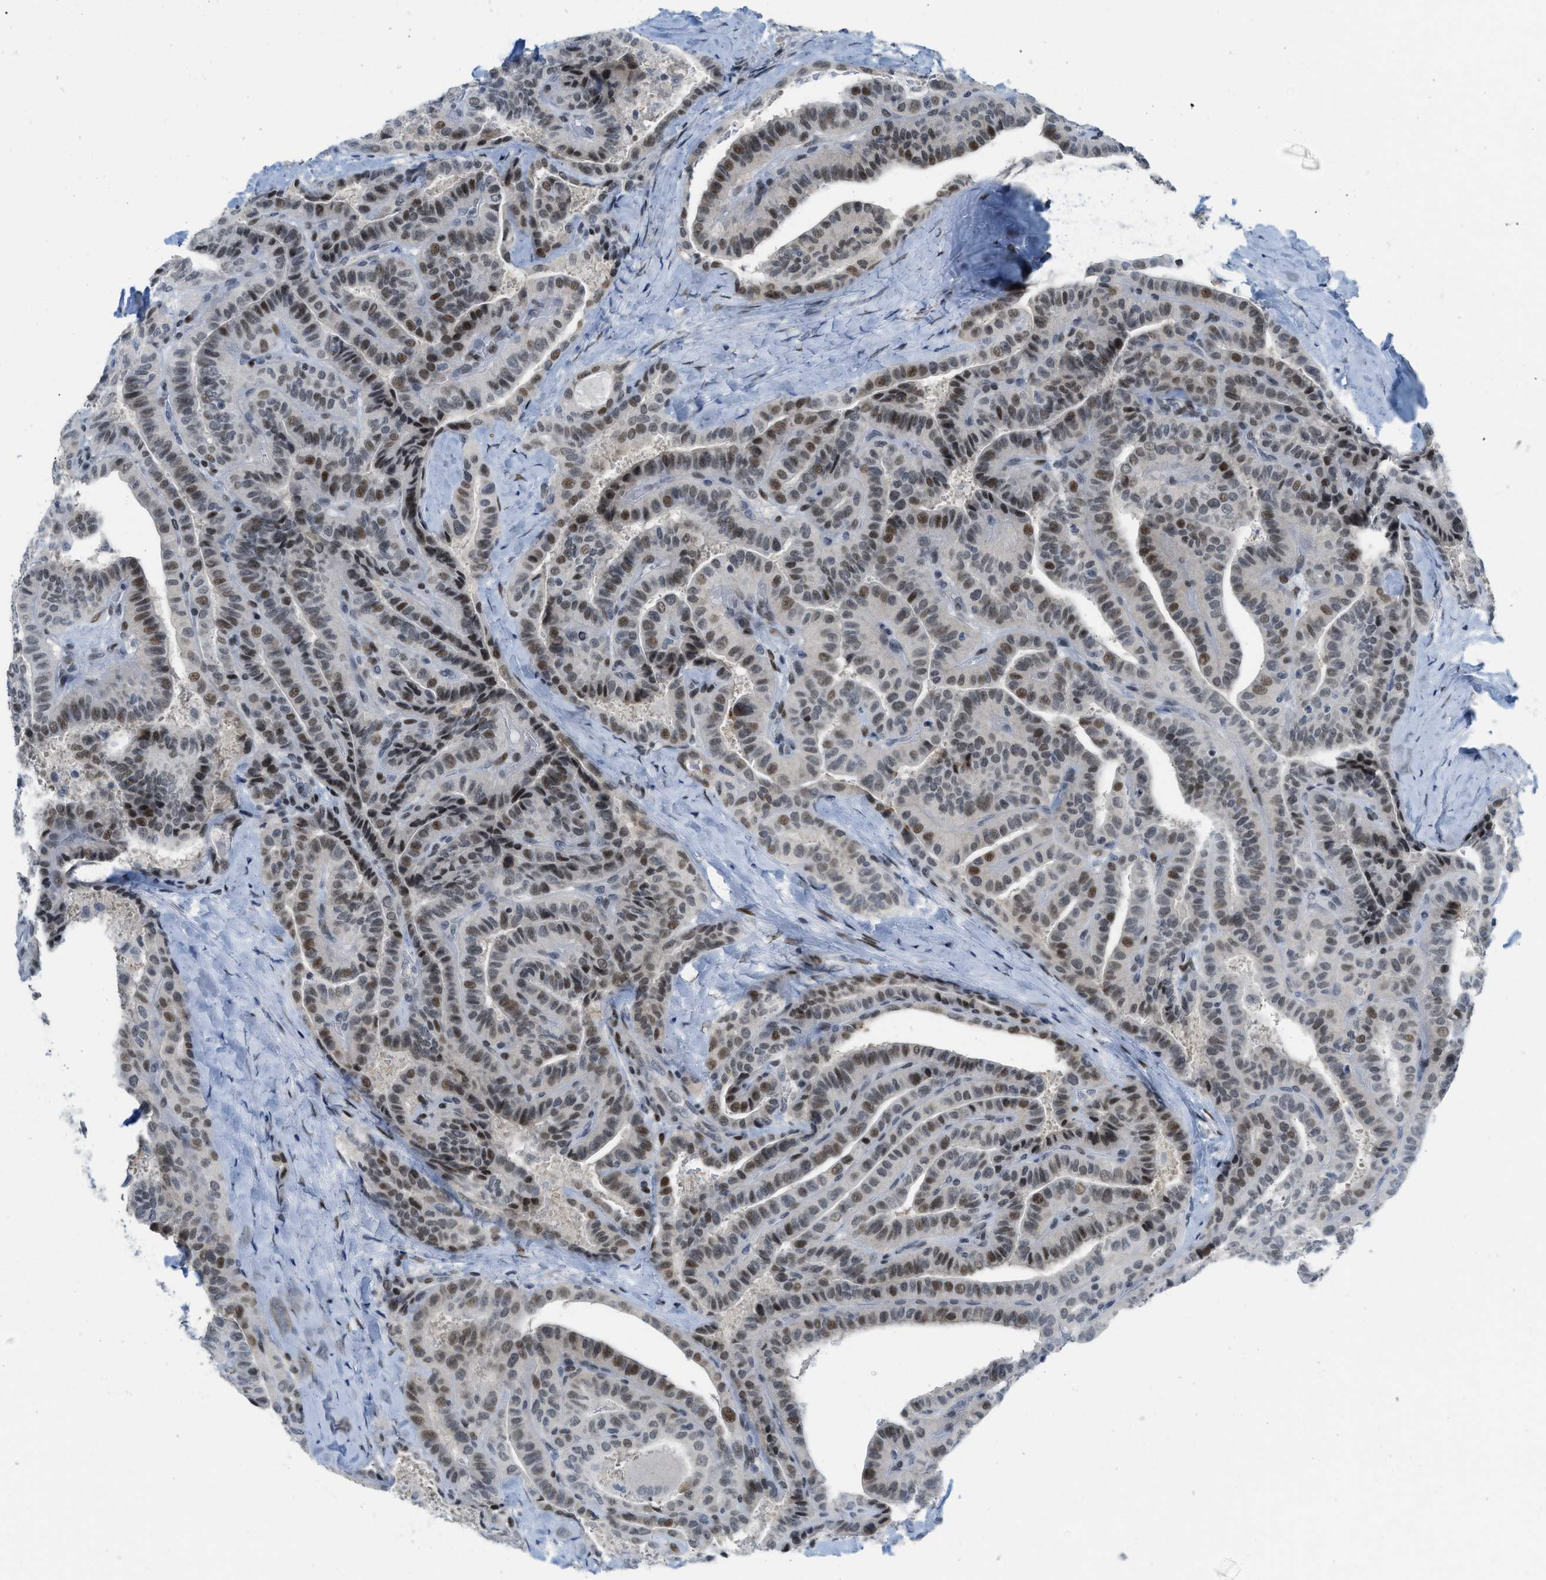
{"staining": {"intensity": "moderate", "quantity": ">75%", "location": "nuclear"}, "tissue": "thyroid cancer", "cell_type": "Tumor cells", "image_type": "cancer", "snomed": [{"axis": "morphology", "description": "Papillary adenocarcinoma, NOS"}, {"axis": "topography", "description": "Thyroid gland"}], "caption": "Papillary adenocarcinoma (thyroid) stained for a protein (brown) reveals moderate nuclear positive positivity in approximately >75% of tumor cells.", "gene": "PBX1", "patient": {"sex": "male", "age": 77}}